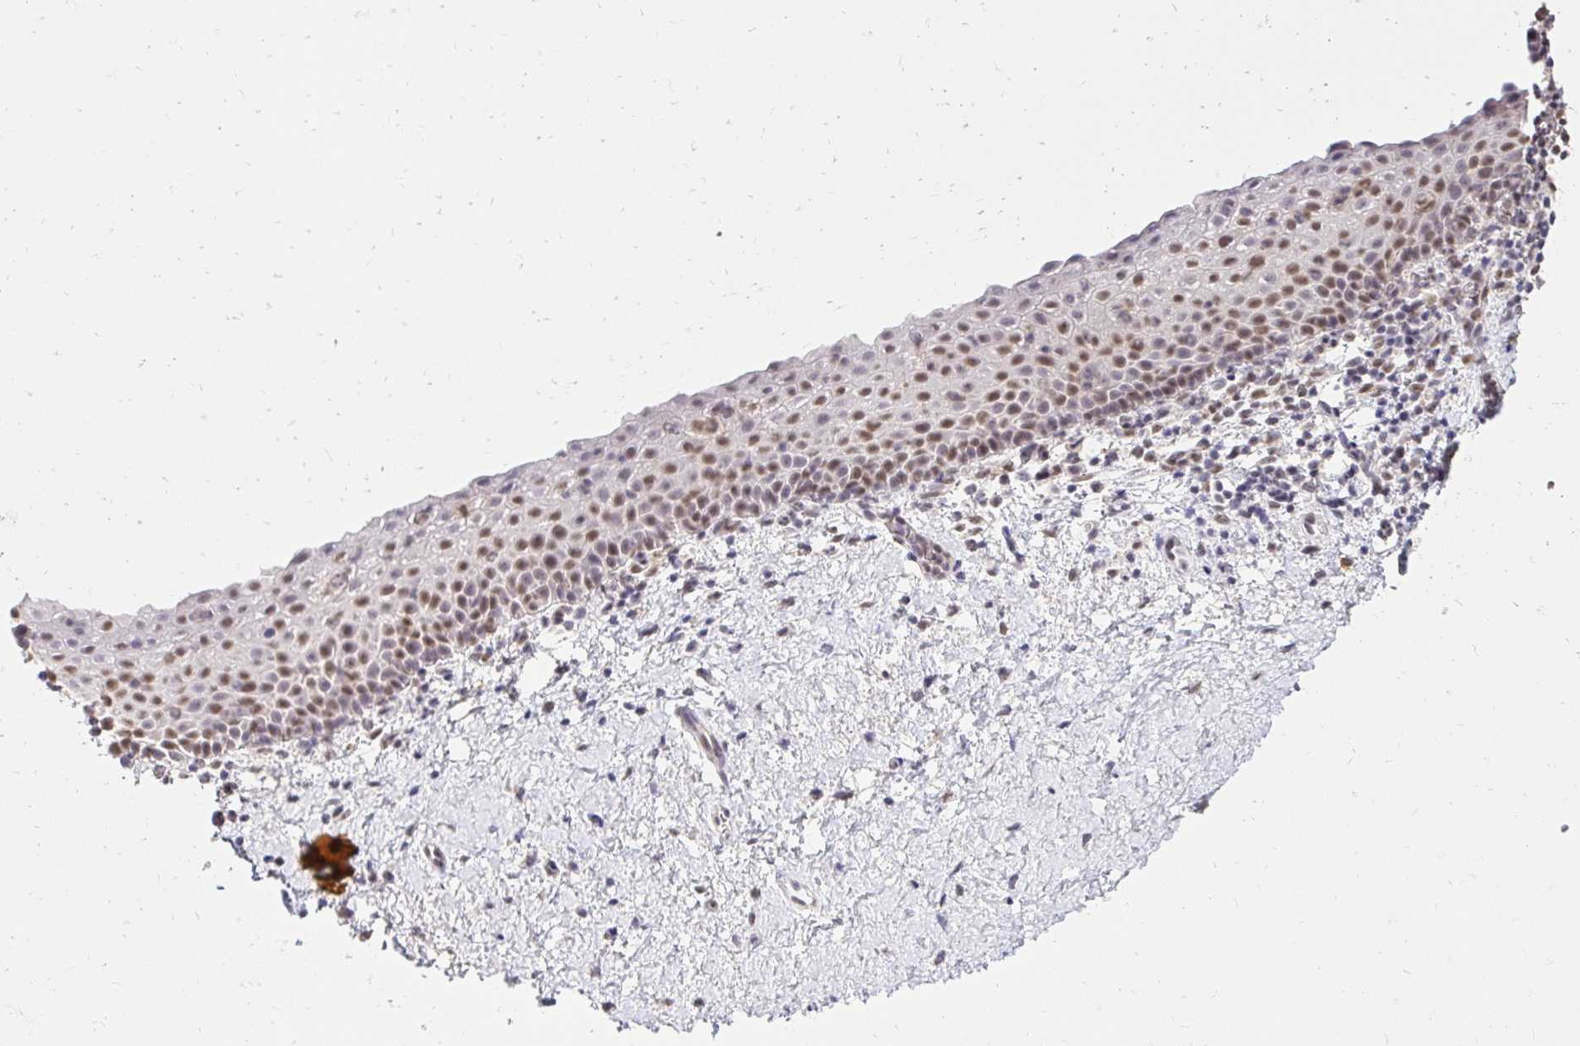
{"staining": {"intensity": "moderate", "quantity": "25%-75%", "location": "nuclear"}, "tissue": "vagina", "cell_type": "Squamous epithelial cells", "image_type": "normal", "snomed": [{"axis": "morphology", "description": "Normal tissue, NOS"}, {"axis": "topography", "description": "Vagina"}], "caption": "Immunohistochemical staining of unremarkable vagina shows 25%-75% levels of moderate nuclear protein staining in approximately 25%-75% of squamous epithelial cells.", "gene": "RIMS4", "patient": {"sex": "female", "age": 61}}